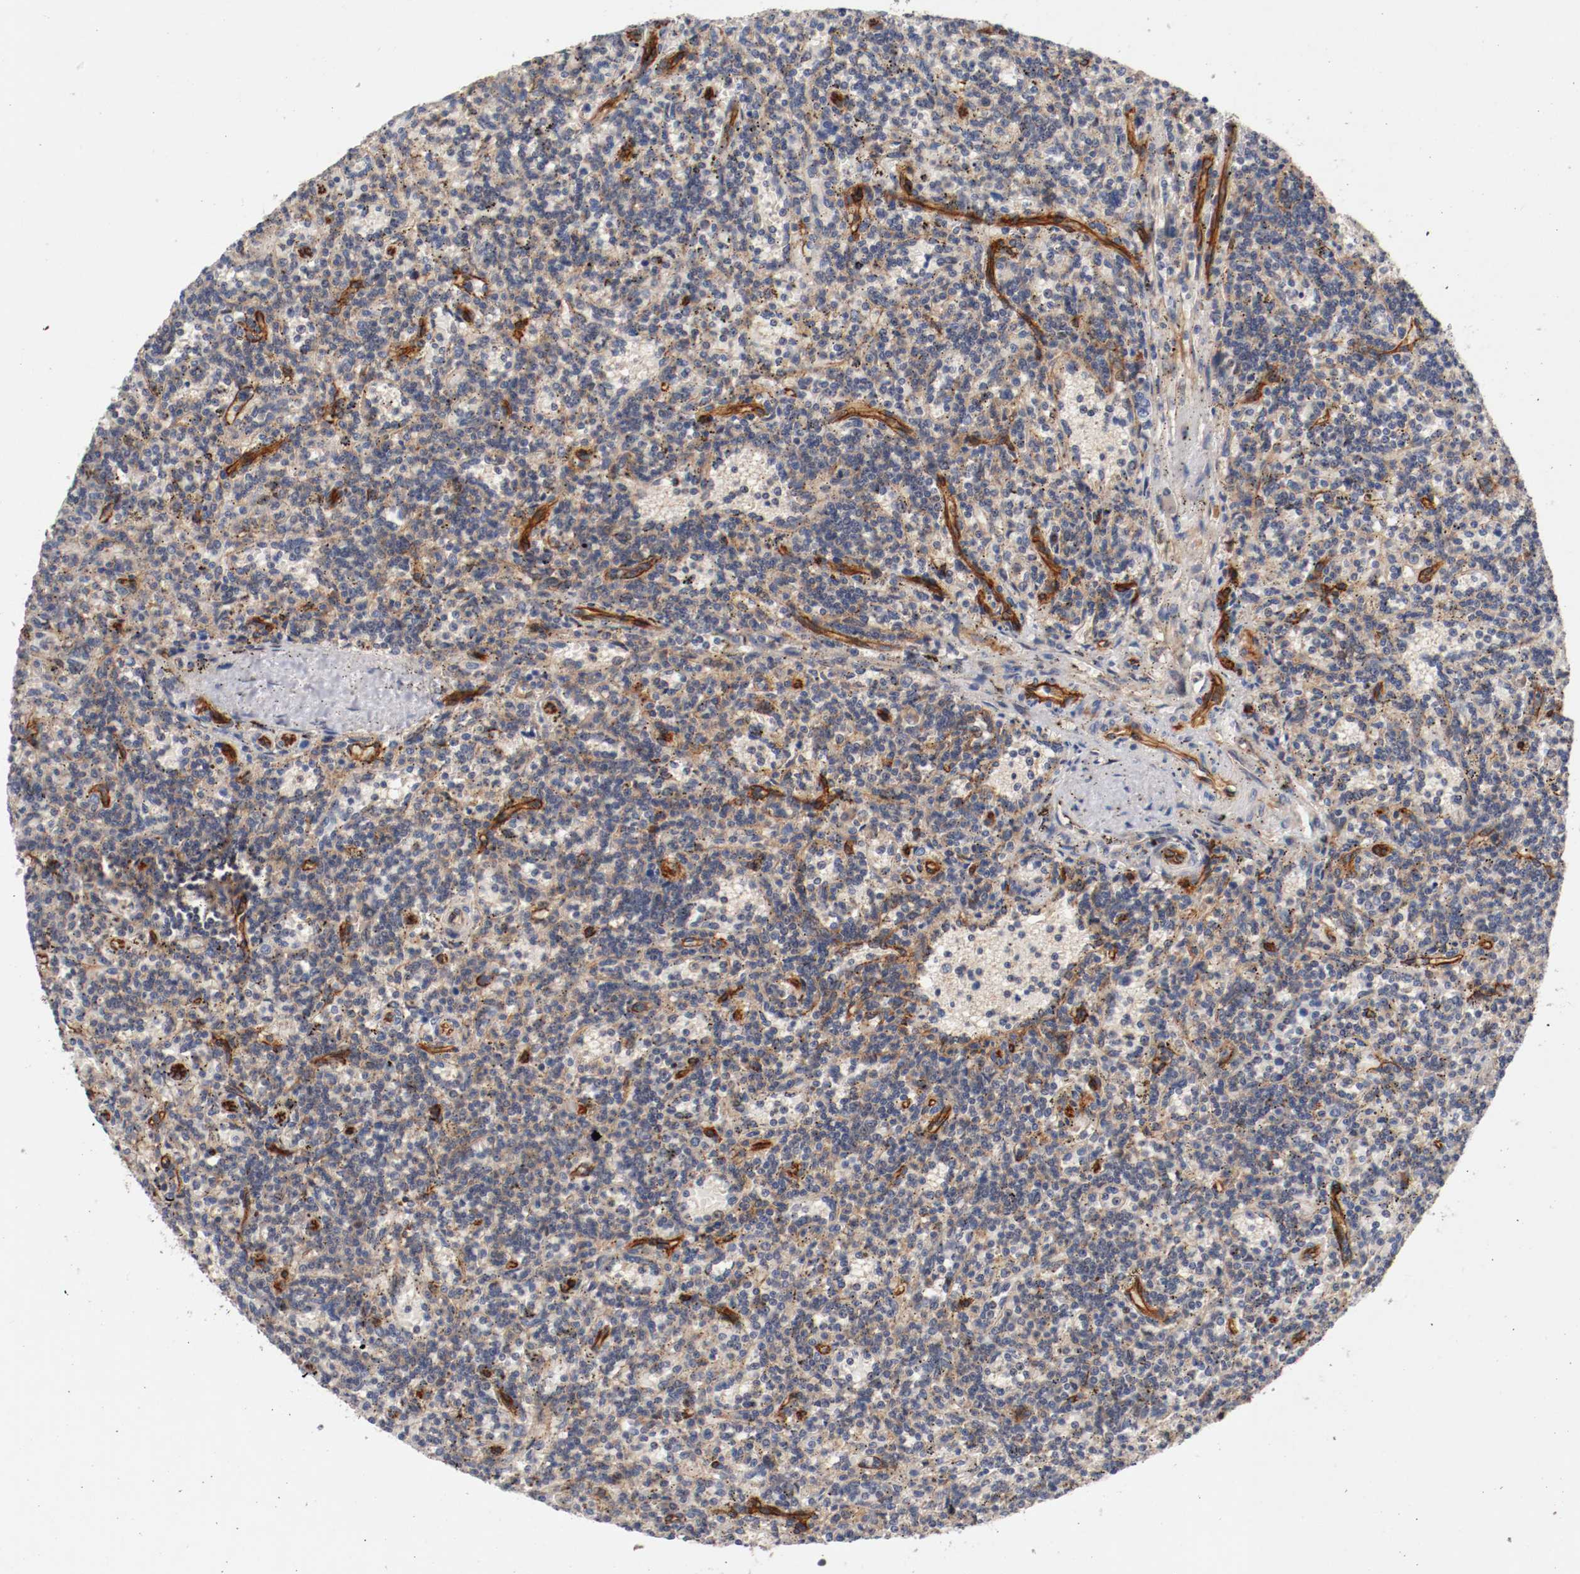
{"staining": {"intensity": "negative", "quantity": "none", "location": "none"}, "tissue": "lymphoma", "cell_type": "Tumor cells", "image_type": "cancer", "snomed": [{"axis": "morphology", "description": "Malignant lymphoma, non-Hodgkin's type, Low grade"}, {"axis": "topography", "description": "Spleen"}], "caption": "This is an immunohistochemistry (IHC) image of human malignant lymphoma, non-Hodgkin's type (low-grade). There is no staining in tumor cells.", "gene": "TYK2", "patient": {"sex": "male", "age": 73}}